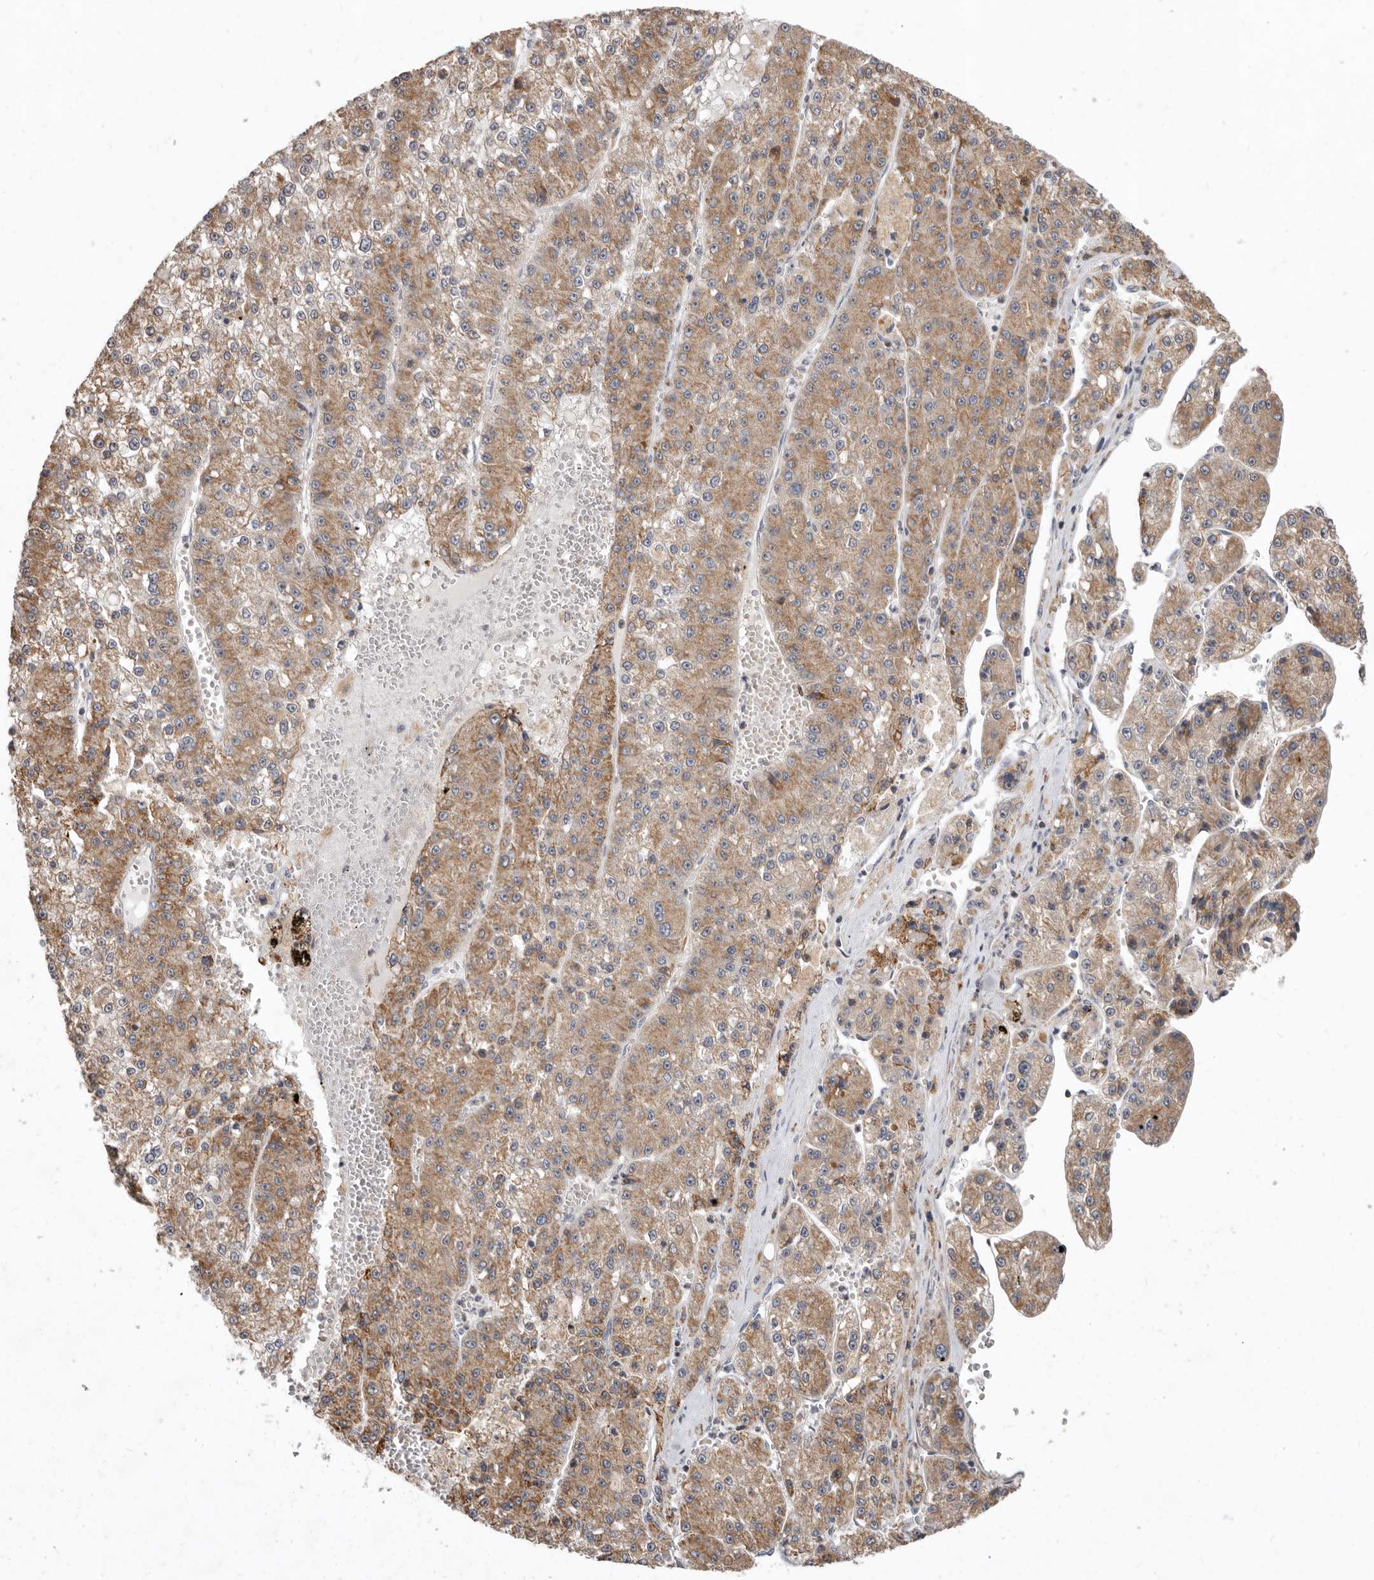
{"staining": {"intensity": "moderate", "quantity": ">75%", "location": "cytoplasmic/membranous"}, "tissue": "liver cancer", "cell_type": "Tumor cells", "image_type": "cancer", "snomed": [{"axis": "morphology", "description": "Carcinoma, Hepatocellular, NOS"}, {"axis": "topography", "description": "Liver"}], "caption": "Protein staining by immunohistochemistry (IHC) demonstrates moderate cytoplasmic/membranous expression in about >75% of tumor cells in liver cancer.", "gene": "SMC4", "patient": {"sex": "female", "age": 73}}